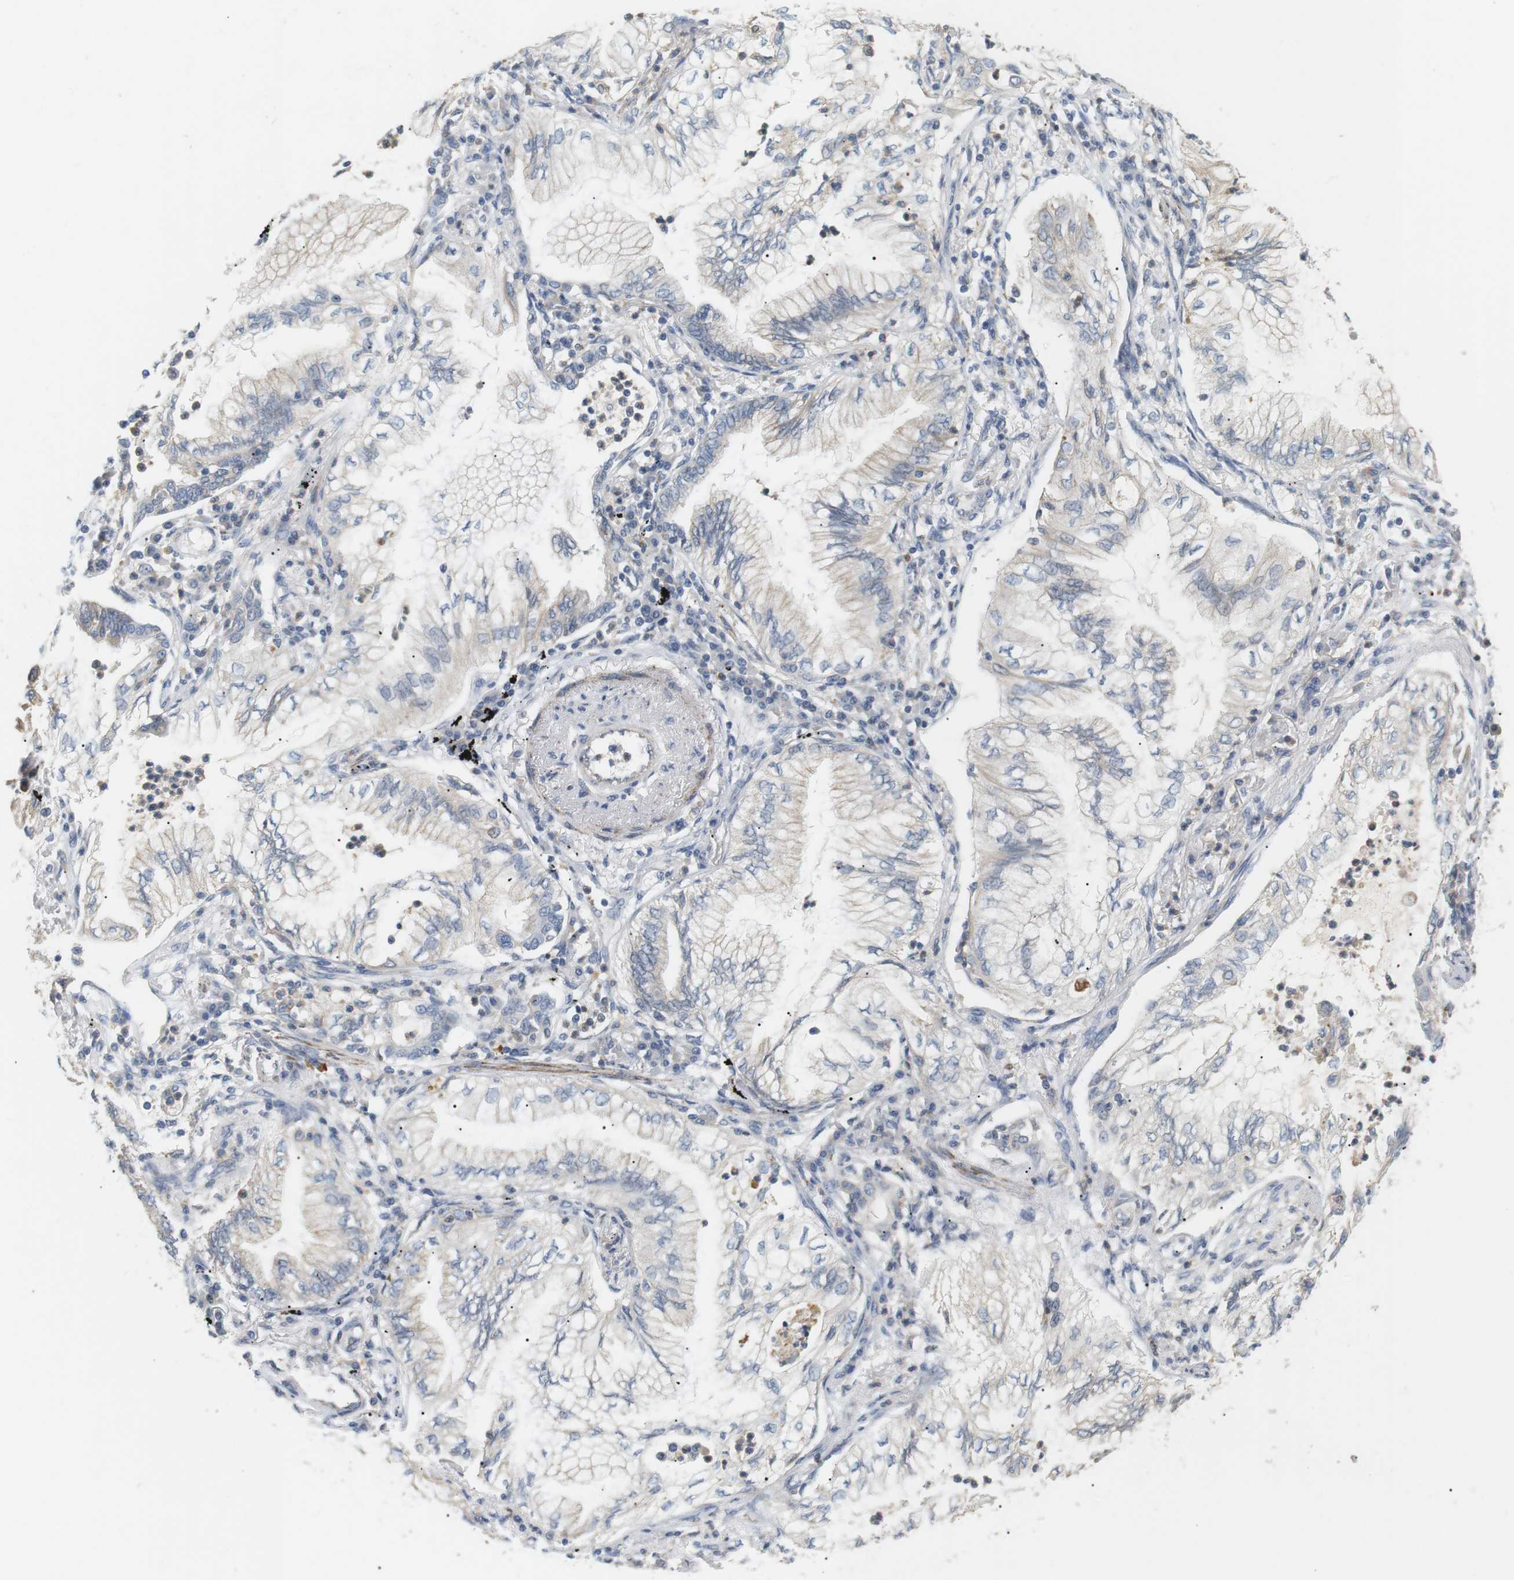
{"staining": {"intensity": "negative", "quantity": "none", "location": "none"}, "tissue": "lung cancer", "cell_type": "Tumor cells", "image_type": "cancer", "snomed": [{"axis": "morphology", "description": "Normal tissue, NOS"}, {"axis": "morphology", "description": "Adenocarcinoma, NOS"}, {"axis": "topography", "description": "Bronchus"}, {"axis": "topography", "description": "Lung"}], "caption": "Immunohistochemistry photomicrograph of lung adenocarcinoma stained for a protein (brown), which exhibits no positivity in tumor cells. The staining is performed using DAB brown chromogen with nuclei counter-stained in using hematoxylin.", "gene": "CD300E", "patient": {"sex": "female", "age": 70}}